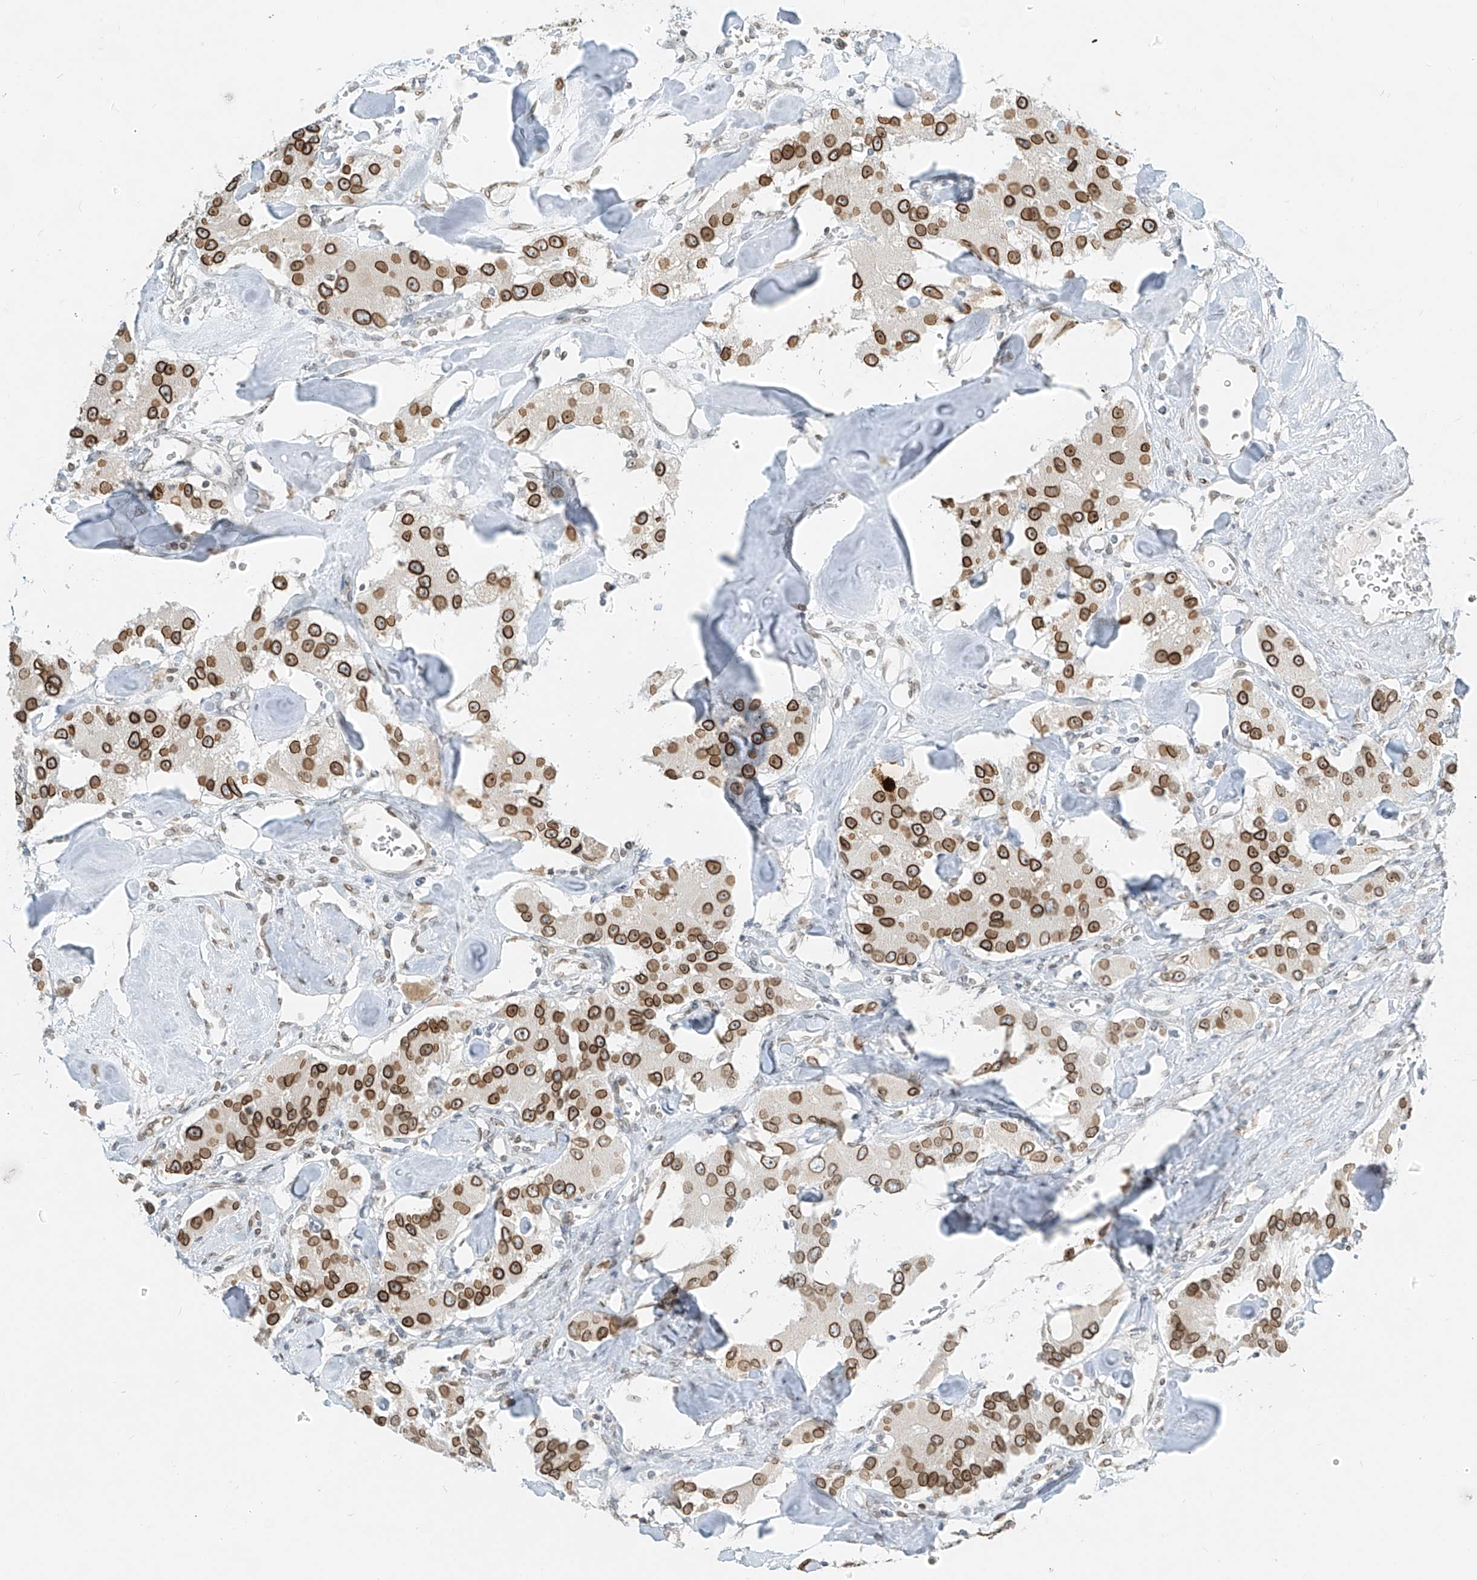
{"staining": {"intensity": "strong", "quantity": "25%-75%", "location": "cytoplasmic/membranous,nuclear"}, "tissue": "carcinoid", "cell_type": "Tumor cells", "image_type": "cancer", "snomed": [{"axis": "morphology", "description": "Carcinoid, malignant, NOS"}, {"axis": "topography", "description": "Pancreas"}], "caption": "Malignant carcinoid stained for a protein (brown) displays strong cytoplasmic/membranous and nuclear positive staining in about 25%-75% of tumor cells.", "gene": "SAMD15", "patient": {"sex": "male", "age": 41}}